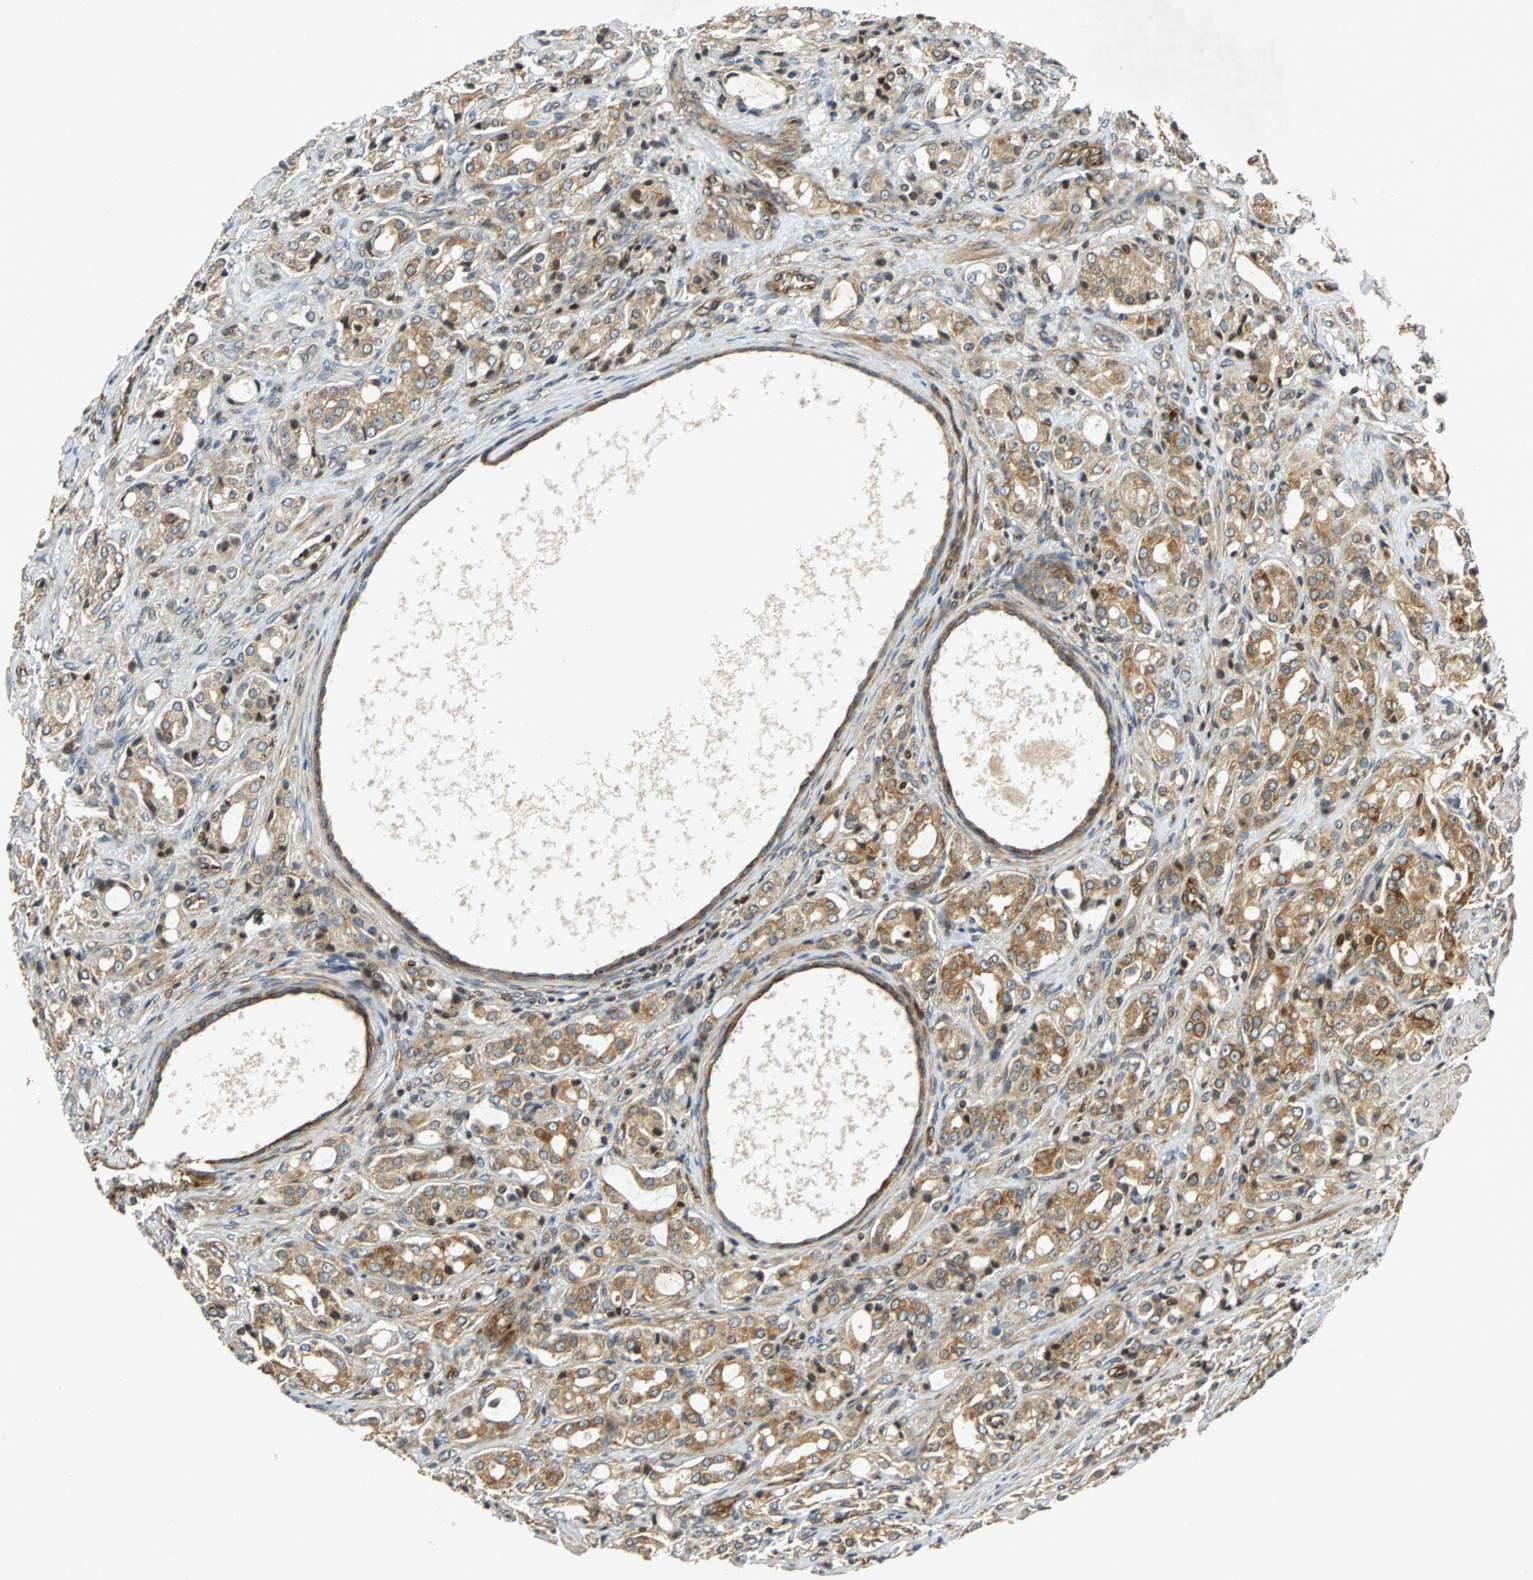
{"staining": {"intensity": "weak", "quantity": "25%-75%", "location": "cytoplasmic/membranous,nuclear"}, "tissue": "prostate cancer", "cell_type": "Tumor cells", "image_type": "cancer", "snomed": [{"axis": "morphology", "description": "Adenocarcinoma, High grade"}, {"axis": "topography", "description": "Prostate"}], "caption": "A histopathology image showing weak cytoplasmic/membranous and nuclear staining in approximately 25%-75% of tumor cells in prostate cancer (adenocarcinoma (high-grade)), as visualized by brown immunohistochemical staining.", "gene": "TUBA4A", "patient": {"sex": "male", "age": 72}}